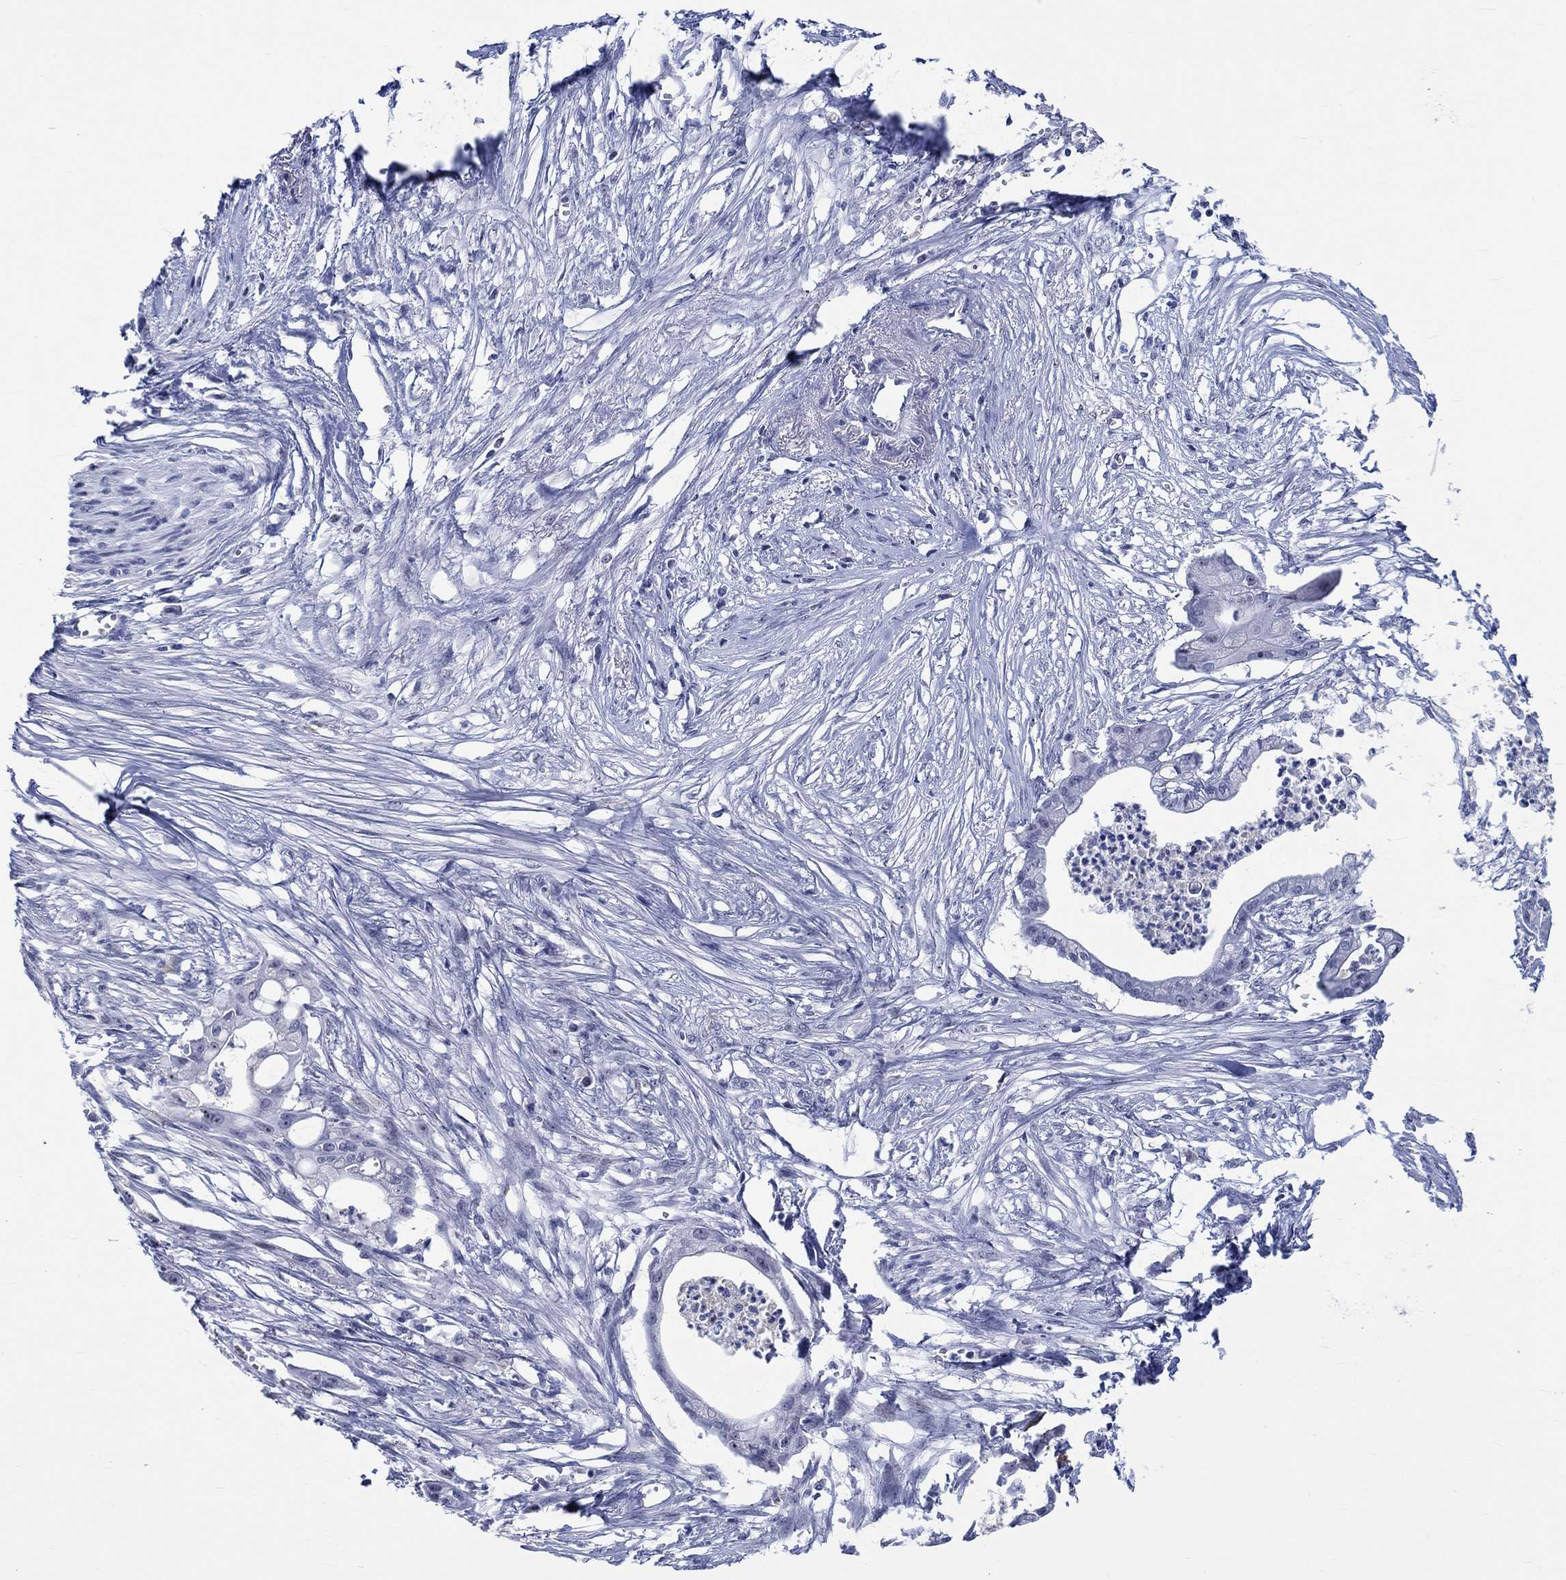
{"staining": {"intensity": "negative", "quantity": "none", "location": "none"}, "tissue": "pancreatic cancer", "cell_type": "Tumor cells", "image_type": "cancer", "snomed": [{"axis": "morphology", "description": "Normal tissue, NOS"}, {"axis": "morphology", "description": "Adenocarcinoma, NOS"}, {"axis": "topography", "description": "Pancreas"}], "caption": "Immunohistochemistry (IHC) micrograph of pancreatic cancer stained for a protein (brown), which displays no staining in tumor cells.", "gene": "ZNF446", "patient": {"sex": "female", "age": 58}}